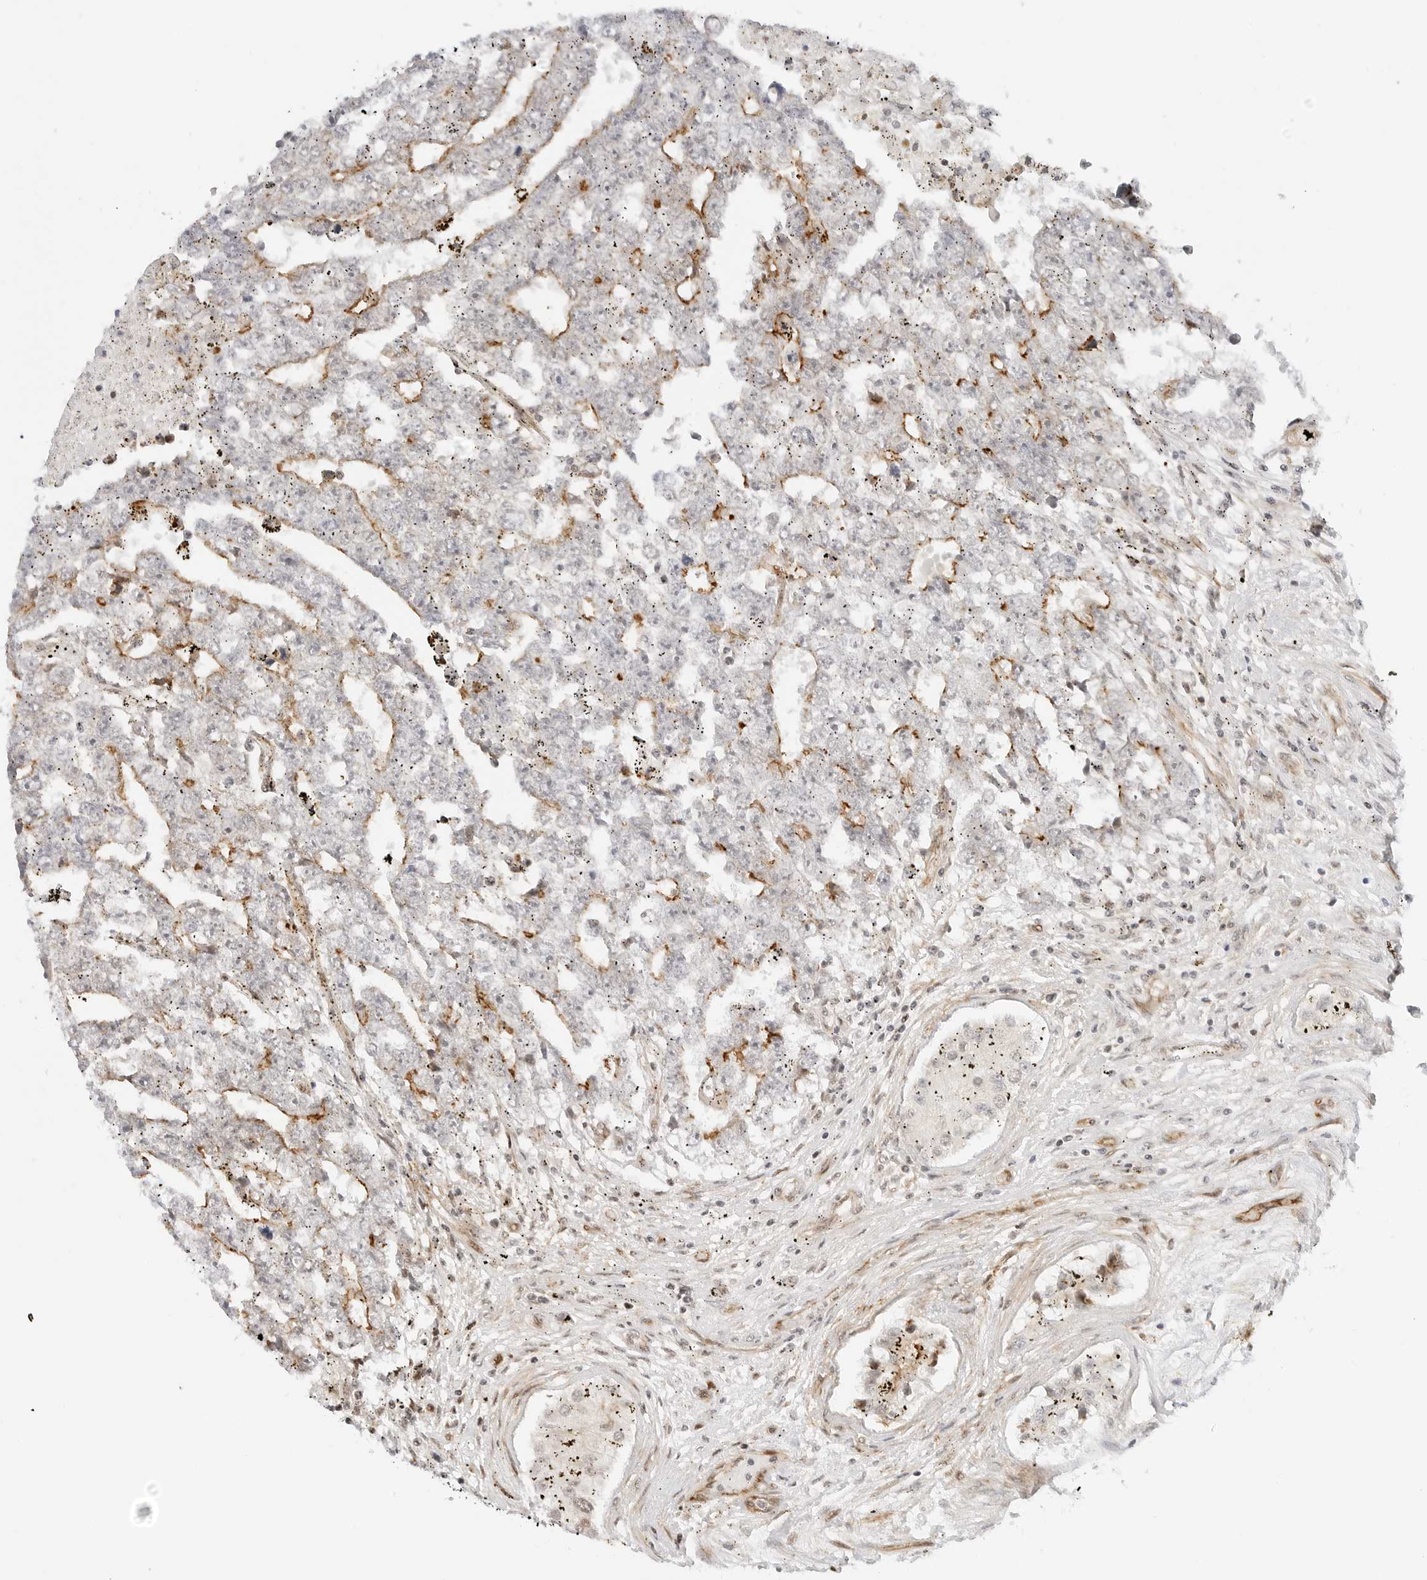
{"staining": {"intensity": "weak", "quantity": "<25%", "location": "cytoplasmic/membranous"}, "tissue": "testis cancer", "cell_type": "Tumor cells", "image_type": "cancer", "snomed": [{"axis": "morphology", "description": "Carcinoma, Embryonal, NOS"}, {"axis": "topography", "description": "Testis"}], "caption": "Tumor cells show no significant positivity in embryonal carcinoma (testis).", "gene": "ZNF613", "patient": {"sex": "male", "age": 25}}